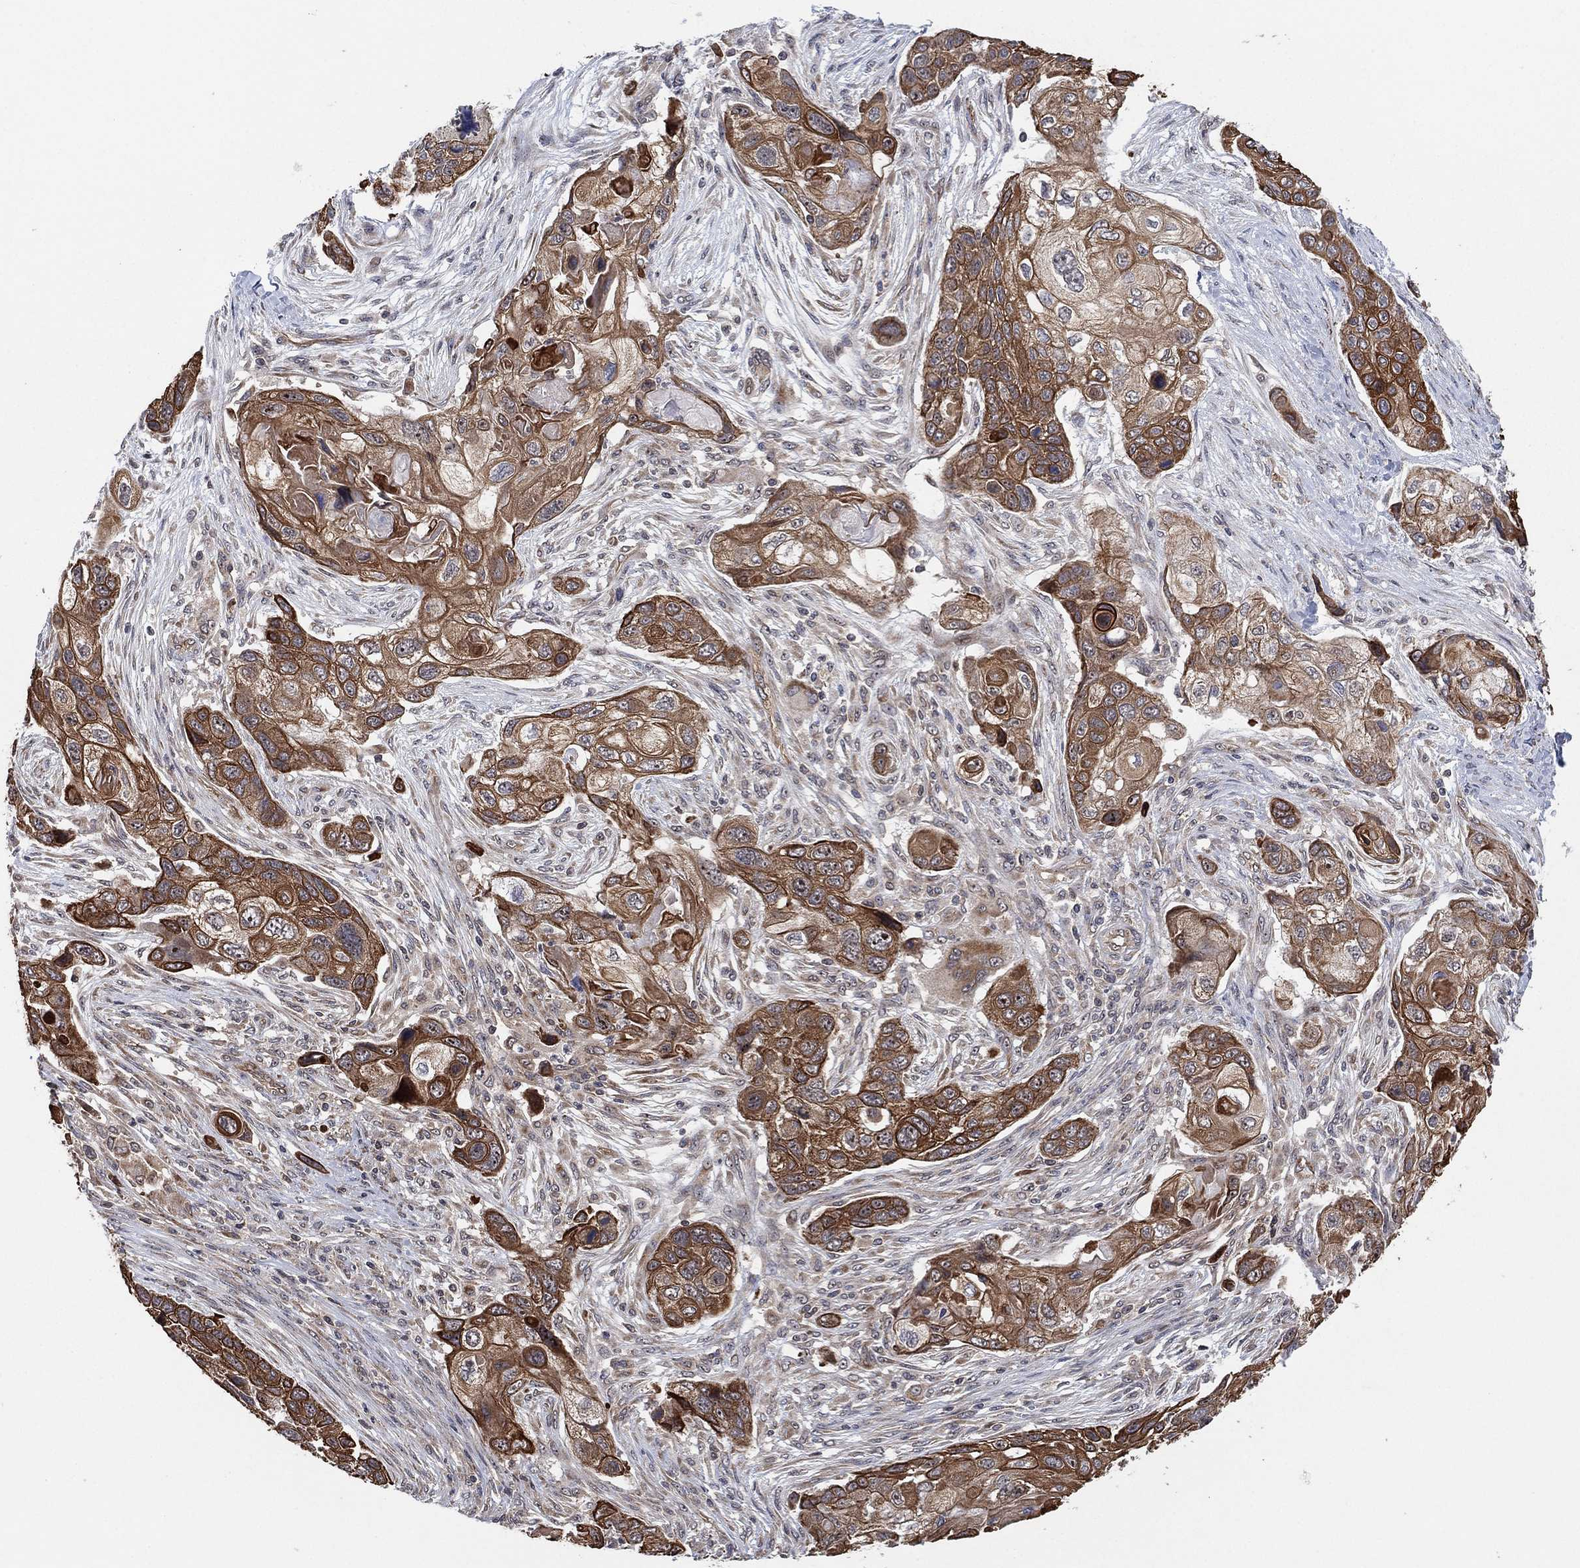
{"staining": {"intensity": "strong", "quantity": ">75%", "location": "cytoplasmic/membranous"}, "tissue": "lung cancer", "cell_type": "Tumor cells", "image_type": "cancer", "snomed": [{"axis": "morphology", "description": "Squamous cell carcinoma, NOS"}, {"axis": "topography", "description": "Lung"}], "caption": "Tumor cells reveal high levels of strong cytoplasmic/membranous expression in approximately >75% of cells in lung cancer (squamous cell carcinoma).", "gene": "TMCO1", "patient": {"sex": "male", "age": 69}}